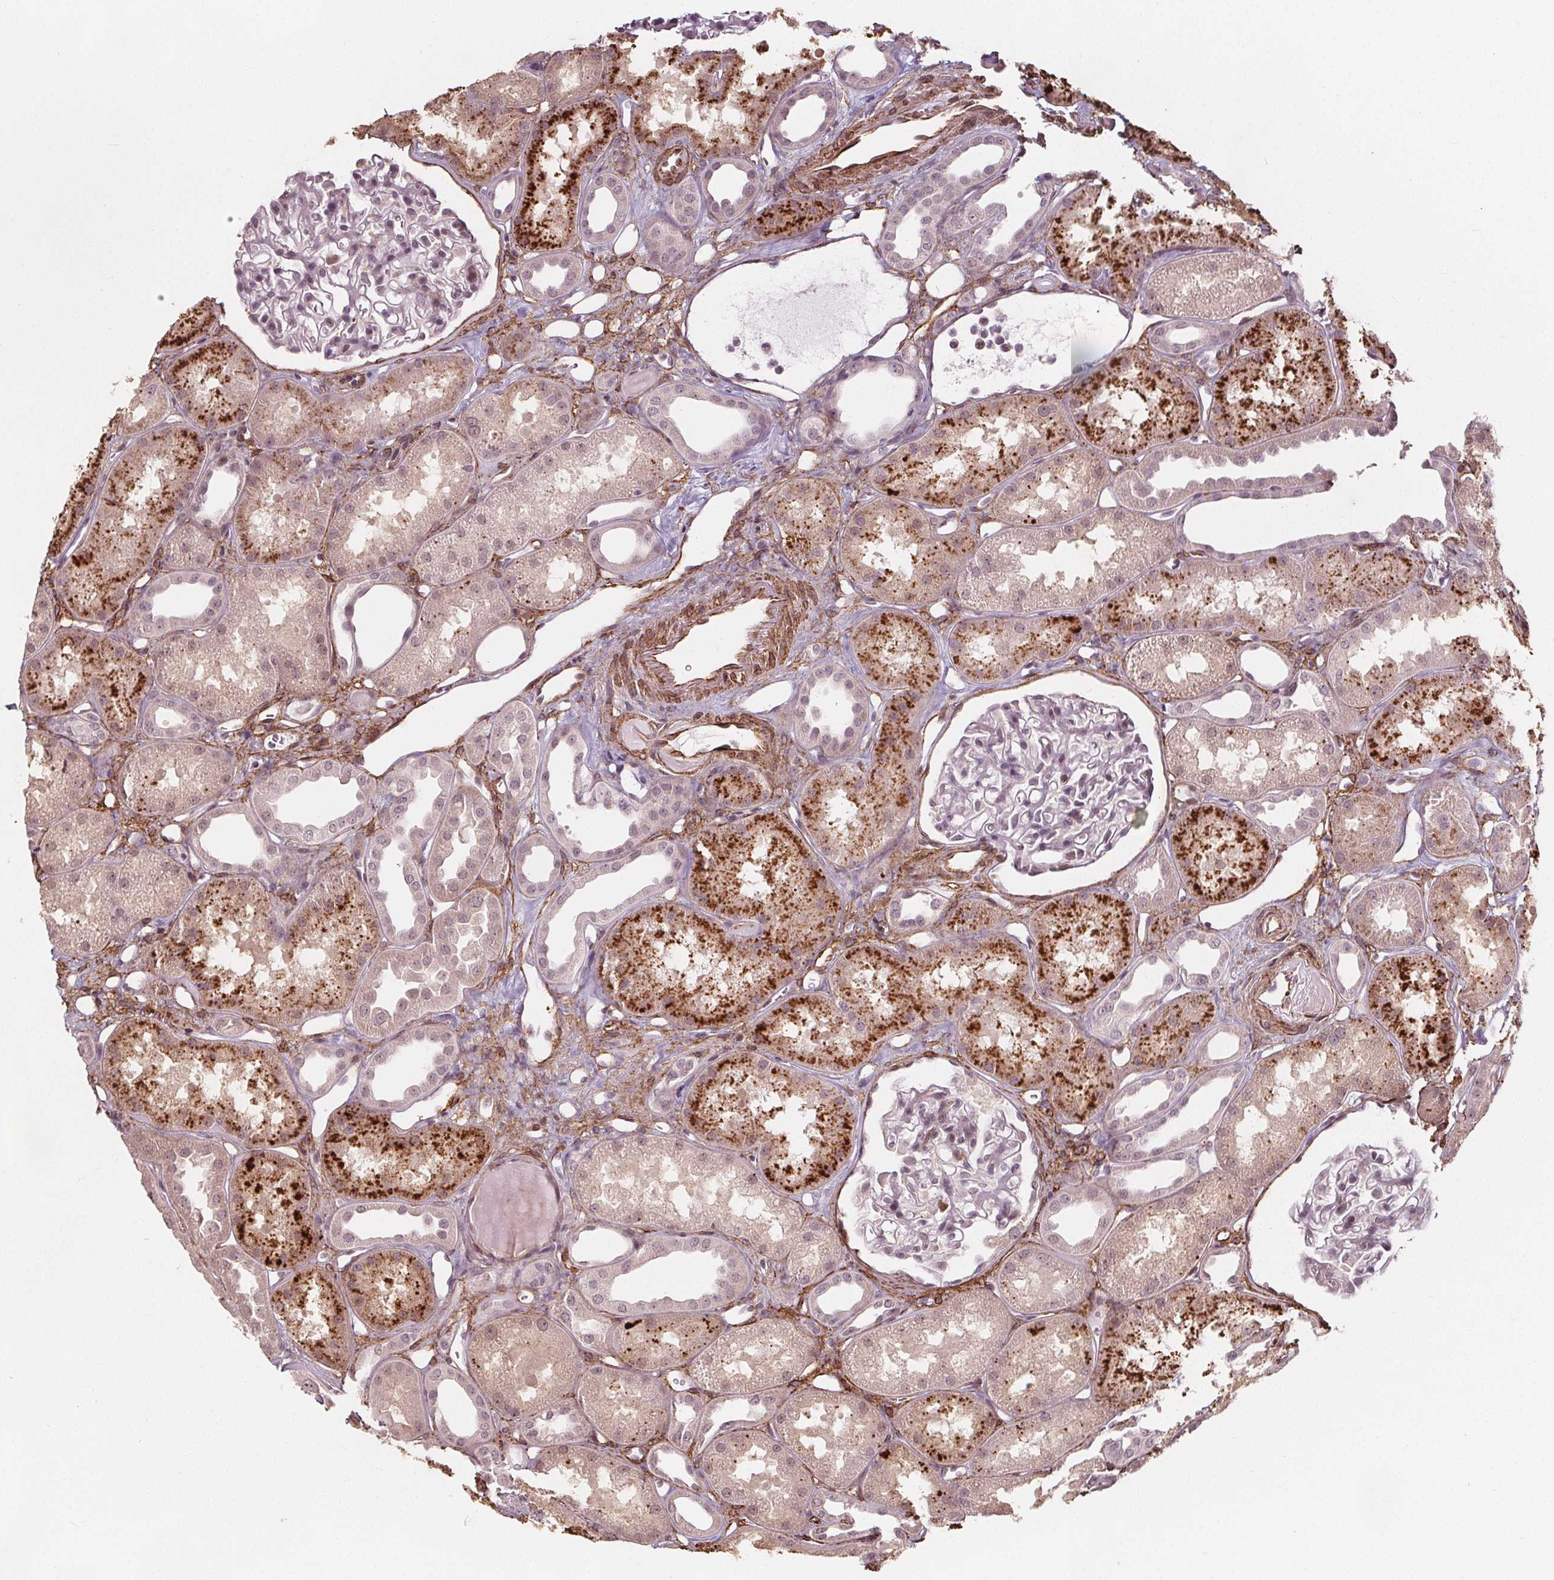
{"staining": {"intensity": "negative", "quantity": "none", "location": "none"}, "tissue": "kidney", "cell_type": "Cells in glomeruli", "image_type": "normal", "snomed": [{"axis": "morphology", "description": "Normal tissue, NOS"}, {"axis": "topography", "description": "Kidney"}], "caption": "An image of human kidney is negative for staining in cells in glomeruli. The staining was performed using DAB to visualize the protein expression in brown, while the nuclei were stained in blue with hematoxylin (Magnification: 20x).", "gene": "HAS1", "patient": {"sex": "male", "age": 61}}